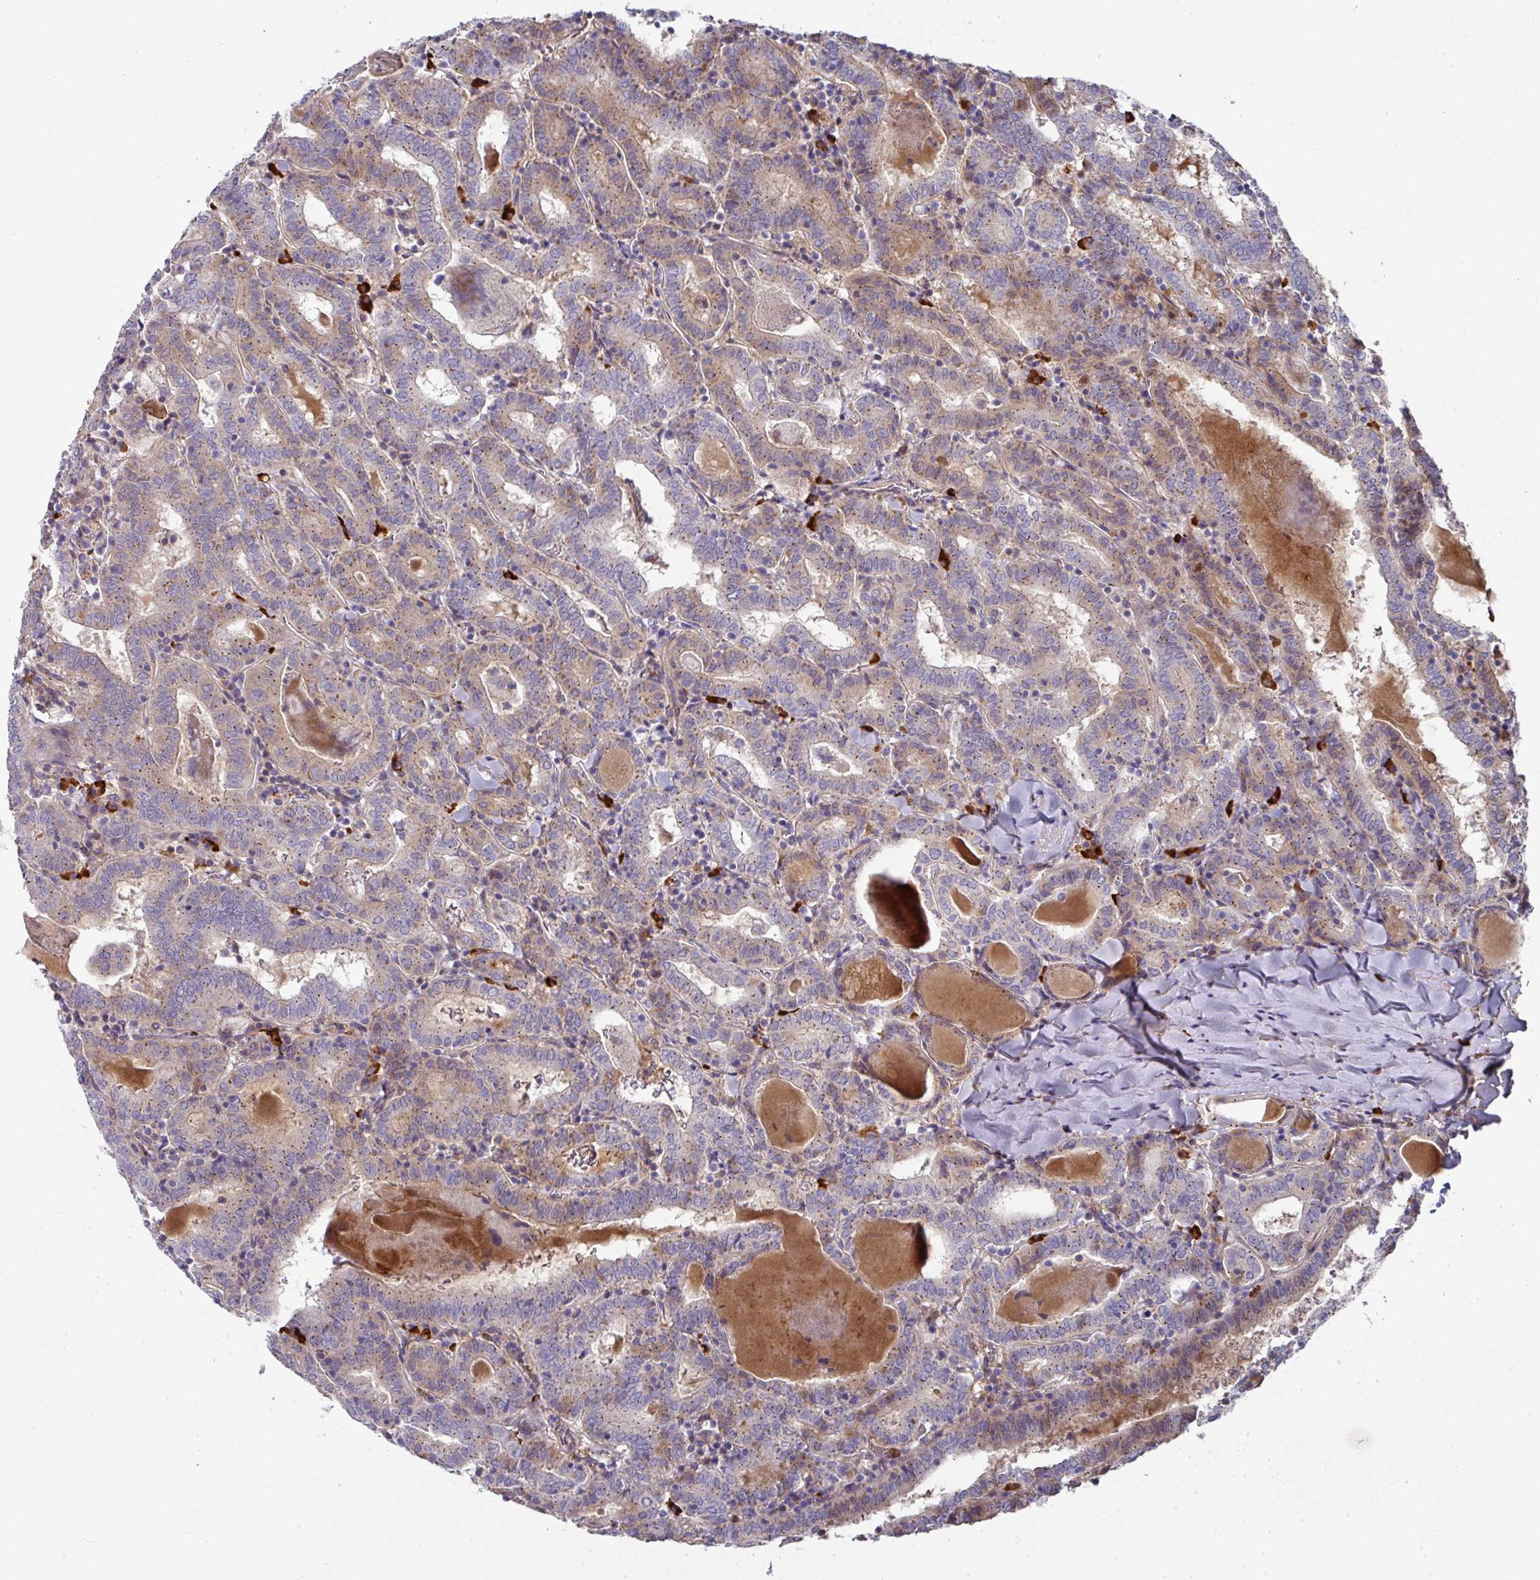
{"staining": {"intensity": "weak", "quantity": "25%-75%", "location": "cytoplasmic/membranous"}, "tissue": "thyroid cancer", "cell_type": "Tumor cells", "image_type": "cancer", "snomed": [{"axis": "morphology", "description": "Papillary adenocarcinoma, NOS"}, {"axis": "topography", "description": "Thyroid gland"}], "caption": "The micrograph exhibits a brown stain indicating the presence of a protein in the cytoplasmic/membranous of tumor cells in thyroid cancer. Using DAB (3,3'-diaminobenzidine) (brown) and hematoxylin (blue) stains, captured at high magnification using brightfield microscopy.", "gene": "IL4R", "patient": {"sex": "female", "age": 72}}